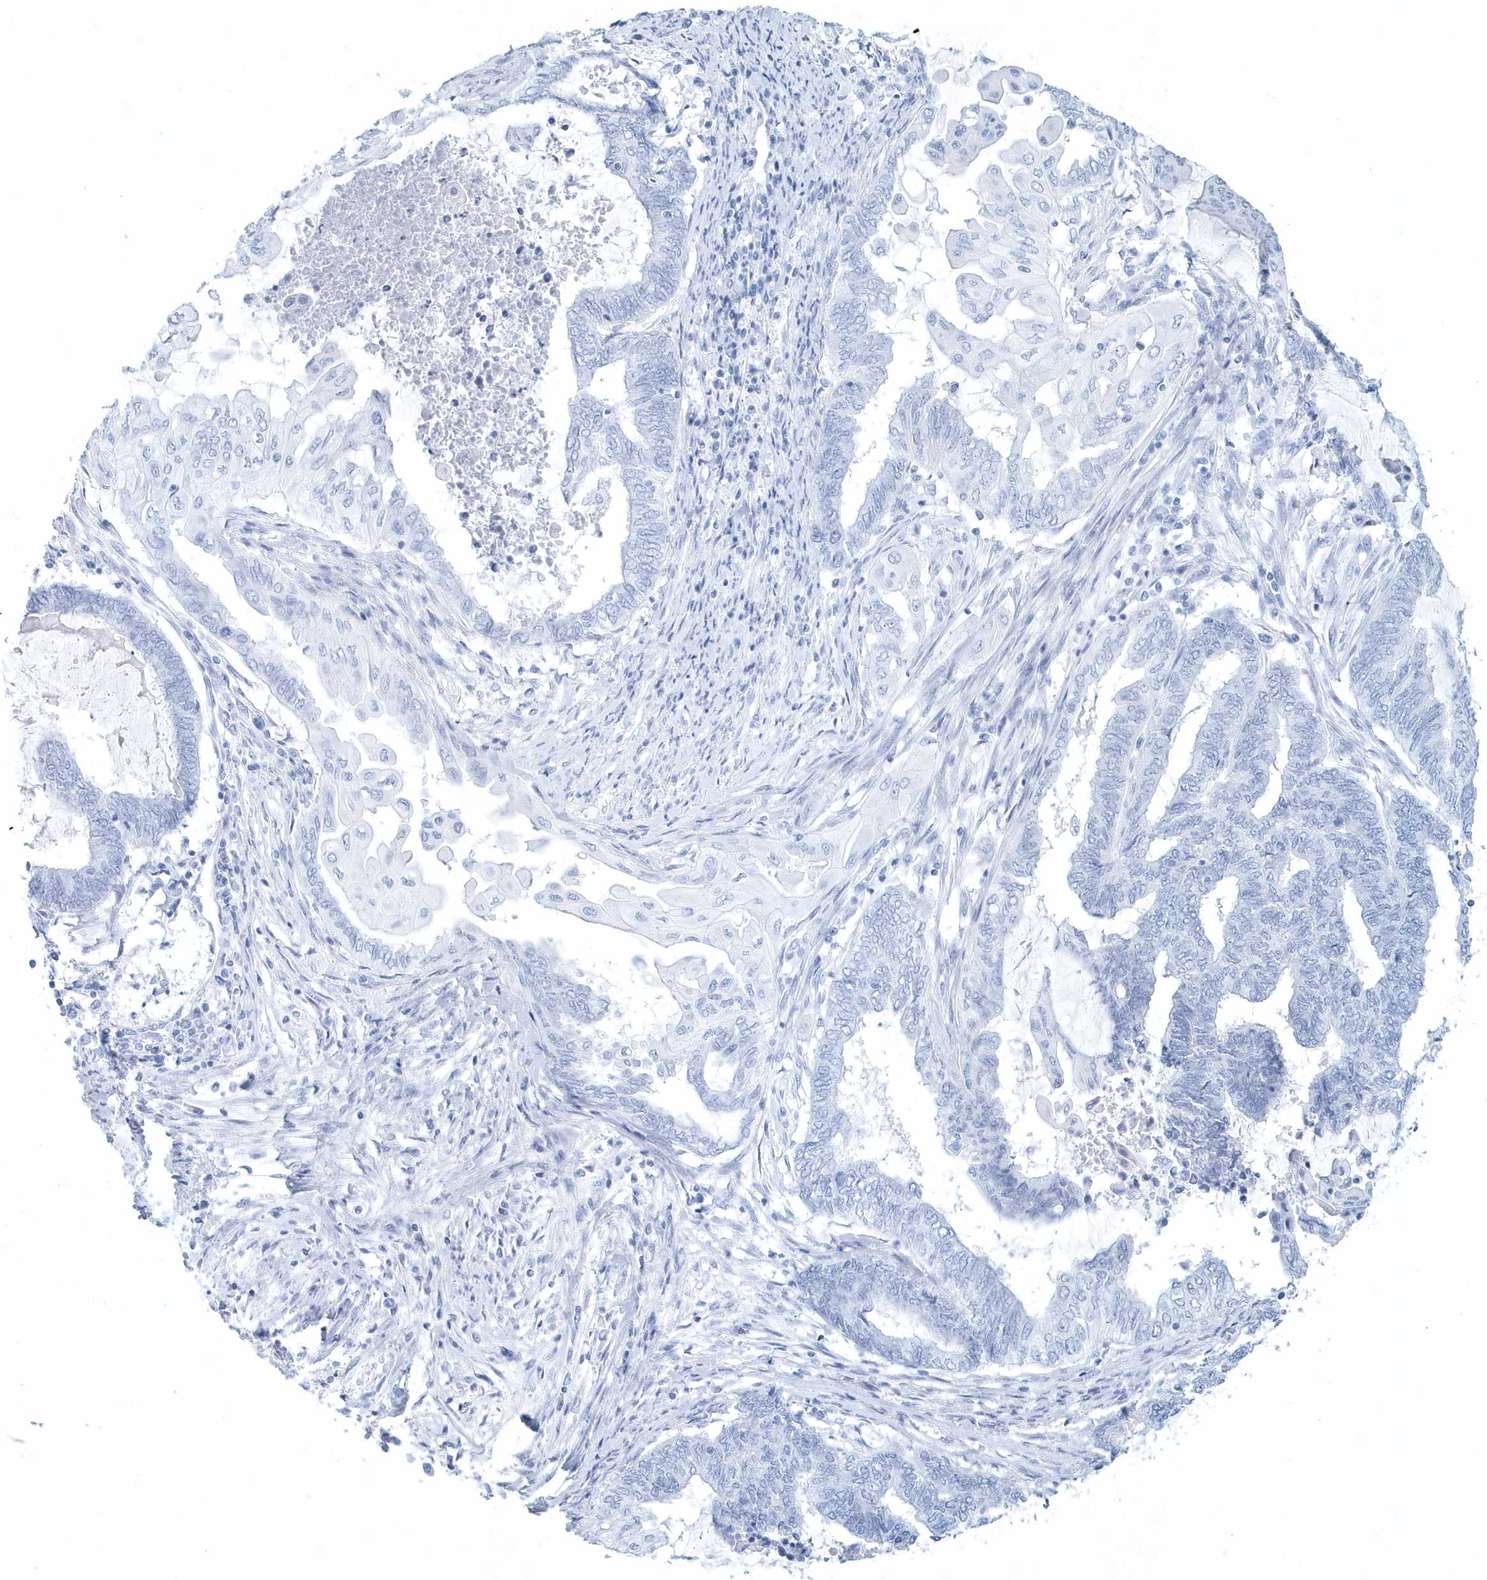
{"staining": {"intensity": "negative", "quantity": "none", "location": "none"}, "tissue": "endometrial cancer", "cell_type": "Tumor cells", "image_type": "cancer", "snomed": [{"axis": "morphology", "description": "Adenocarcinoma, NOS"}, {"axis": "topography", "description": "Uterus"}, {"axis": "topography", "description": "Endometrium"}], "caption": "Micrograph shows no significant protein positivity in tumor cells of endometrial cancer (adenocarcinoma).", "gene": "PTPRO", "patient": {"sex": "female", "age": 70}}